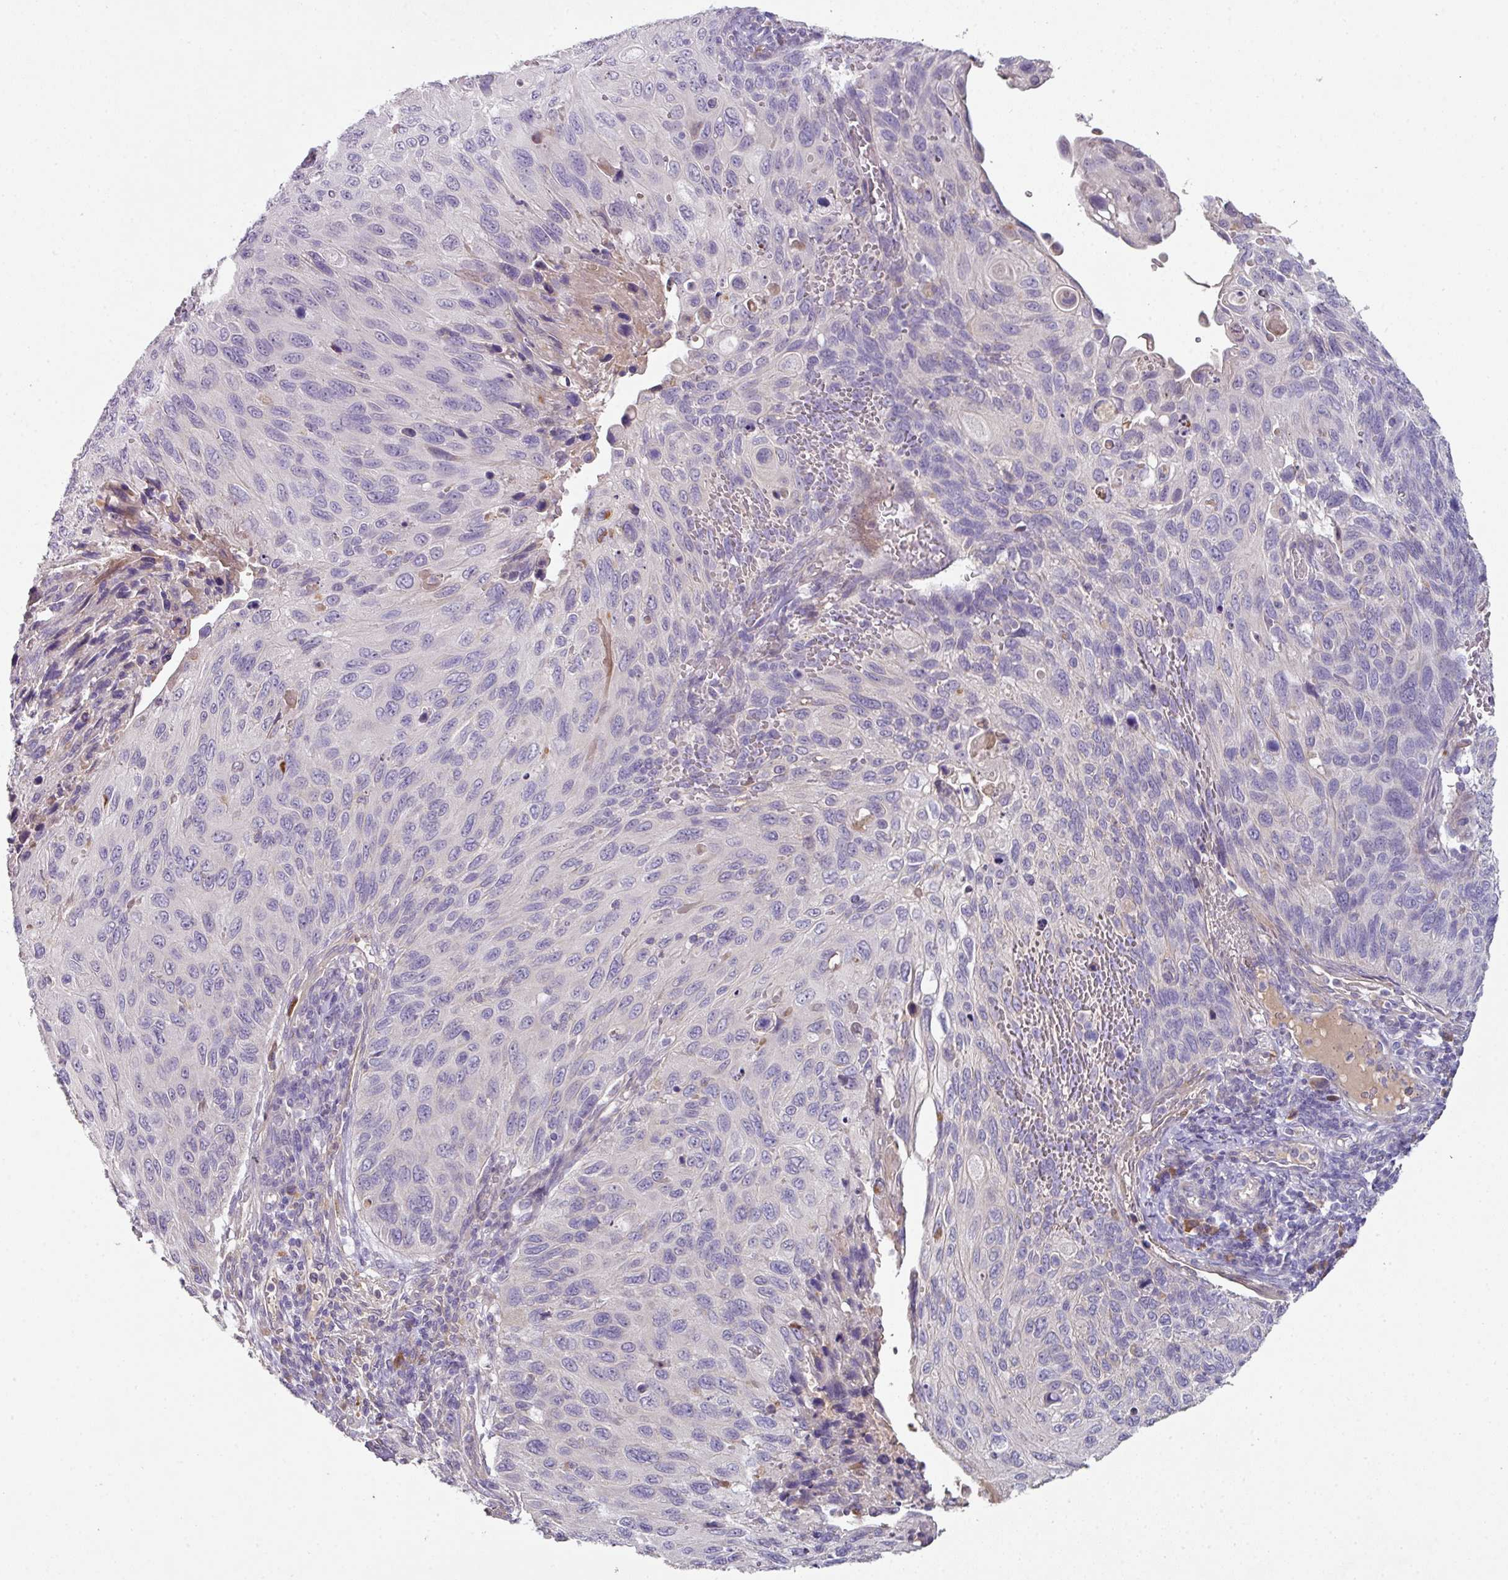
{"staining": {"intensity": "negative", "quantity": "none", "location": "none"}, "tissue": "cervical cancer", "cell_type": "Tumor cells", "image_type": "cancer", "snomed": [{"axis": "morphology", "description": "Squamous cell carcinoma, NOS"}, {"axis": "topography", "description": "Cervix"}], "caption": "An immunohistochemistry (IHC) photomicrograph of squamous cell carcinoma (cervical) is shown. There is no staining in tumor cells of squamous cell carcinoma (cervical). (Immunohistochemistry (ihc), brightfield microscopy, high magnification).", "gene": "ZNF266", "patient": {"sex": "female", "age": 70}}